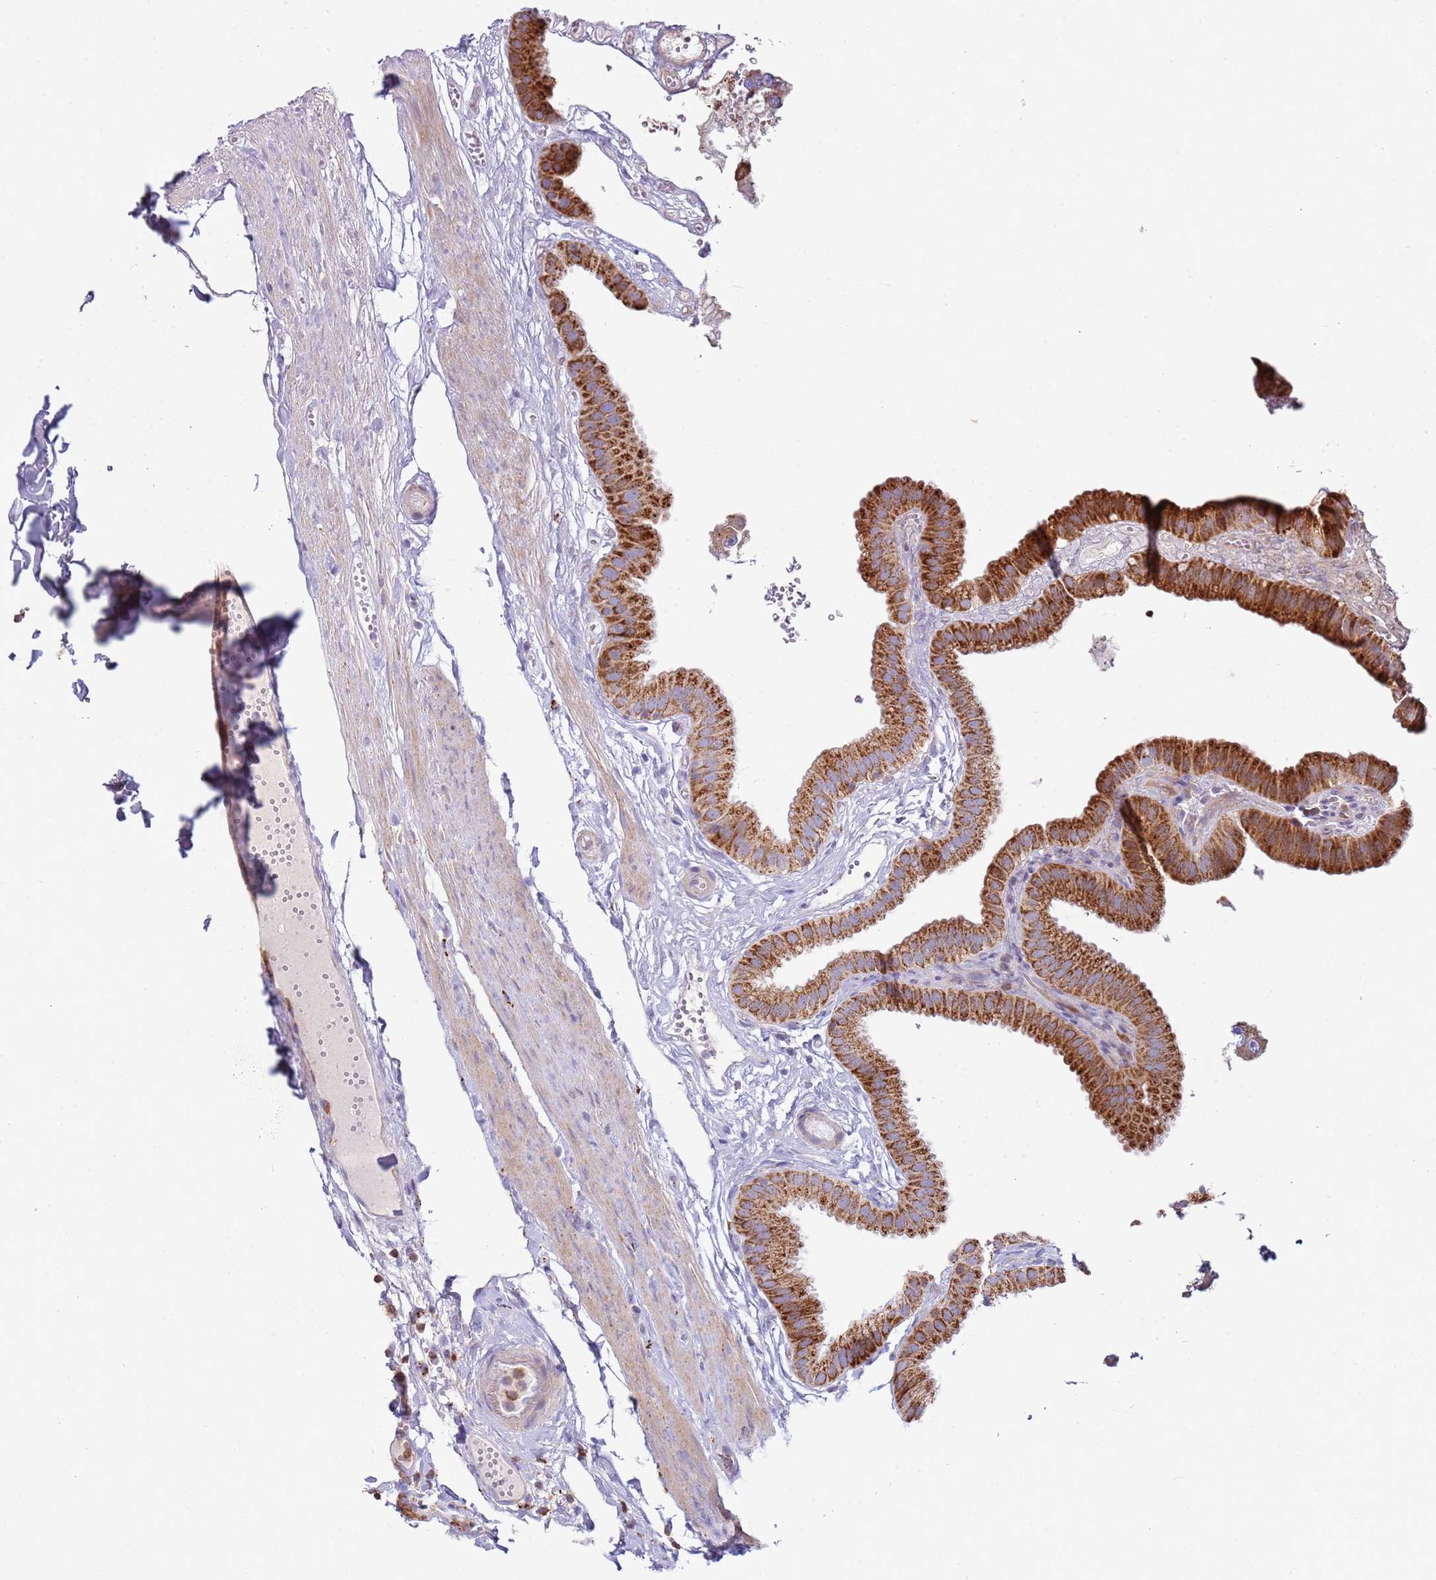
{"staining": {"intensity": "strong", "quantity": ">75%", "location": "cytoplasmic/membranous"}, "tissue": "gallbladder", "cell_type": "Glandular cells", "image_type": "normal", "snomed": [{"axis": "morphology", "description": "Normal tissue, NOS"}, {"axis": "topography", "description": "Gallbladder"}], "caption": "Gallbladder stained with immunohistochemistry exhibits strong cytoplasmic/membranous expression in approximately >75% of glandular cells.", "gene": "TTPAL", "patient": {"sex": "female", "age": 61}}